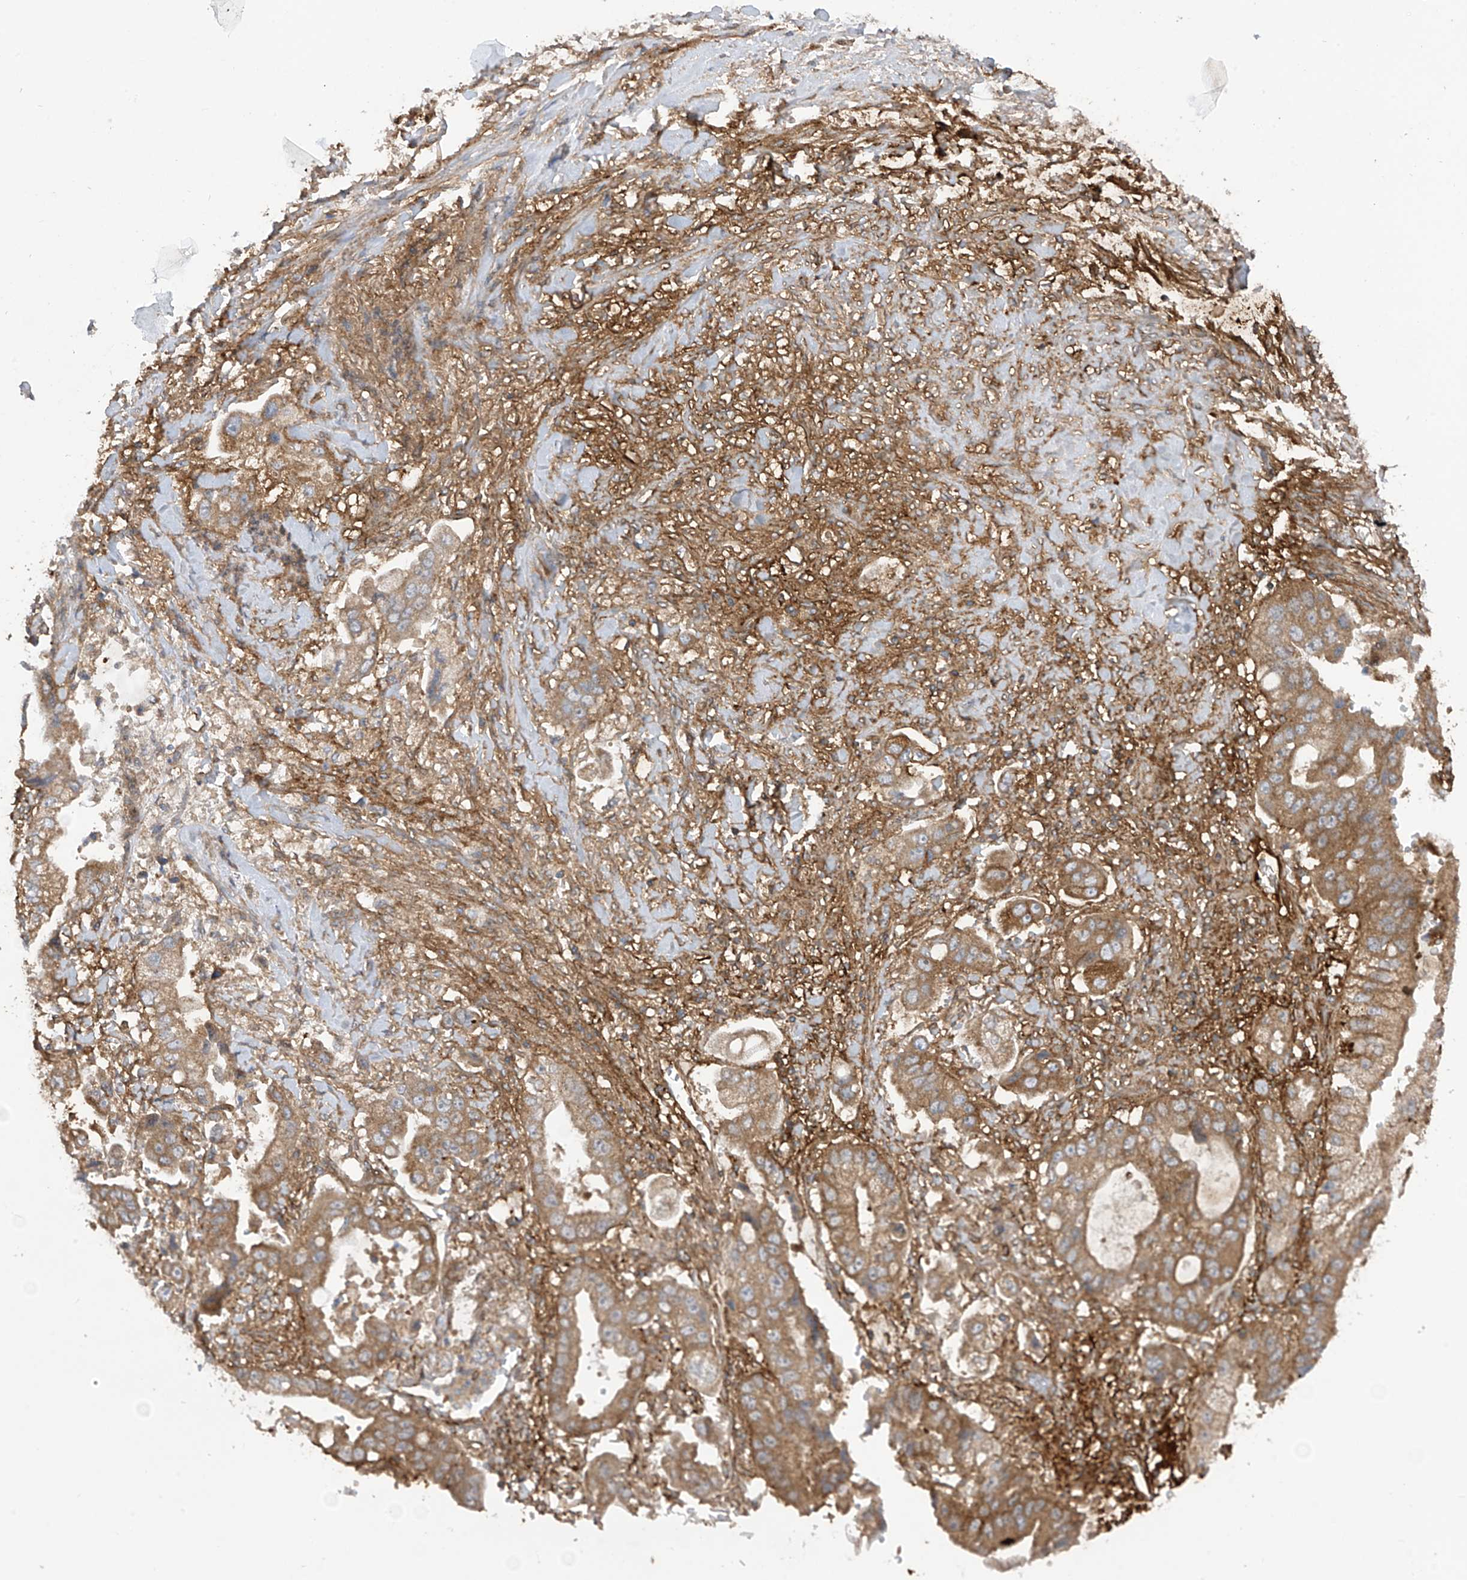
{"staining": {"intensity": "moderate", "quantity": ">75%", "location": "cytoplasmic/membranous"}, "tissue": "stomach cancer", "cell_type": "Tumor cells", "image_type": "cancer", "snomed": [{"axis": "morphology", "description": "Adenocarcinoma, NOS"}, {"axis": "topography", "description": "Stomach"}], "caption": "Tumor cells exhibit moderate cytoplasmic/membranous positivity in approximately >75% of cells in stomach cancer.", "gene": "REPS1", "patient": {"sex": "male", "age": 62}}